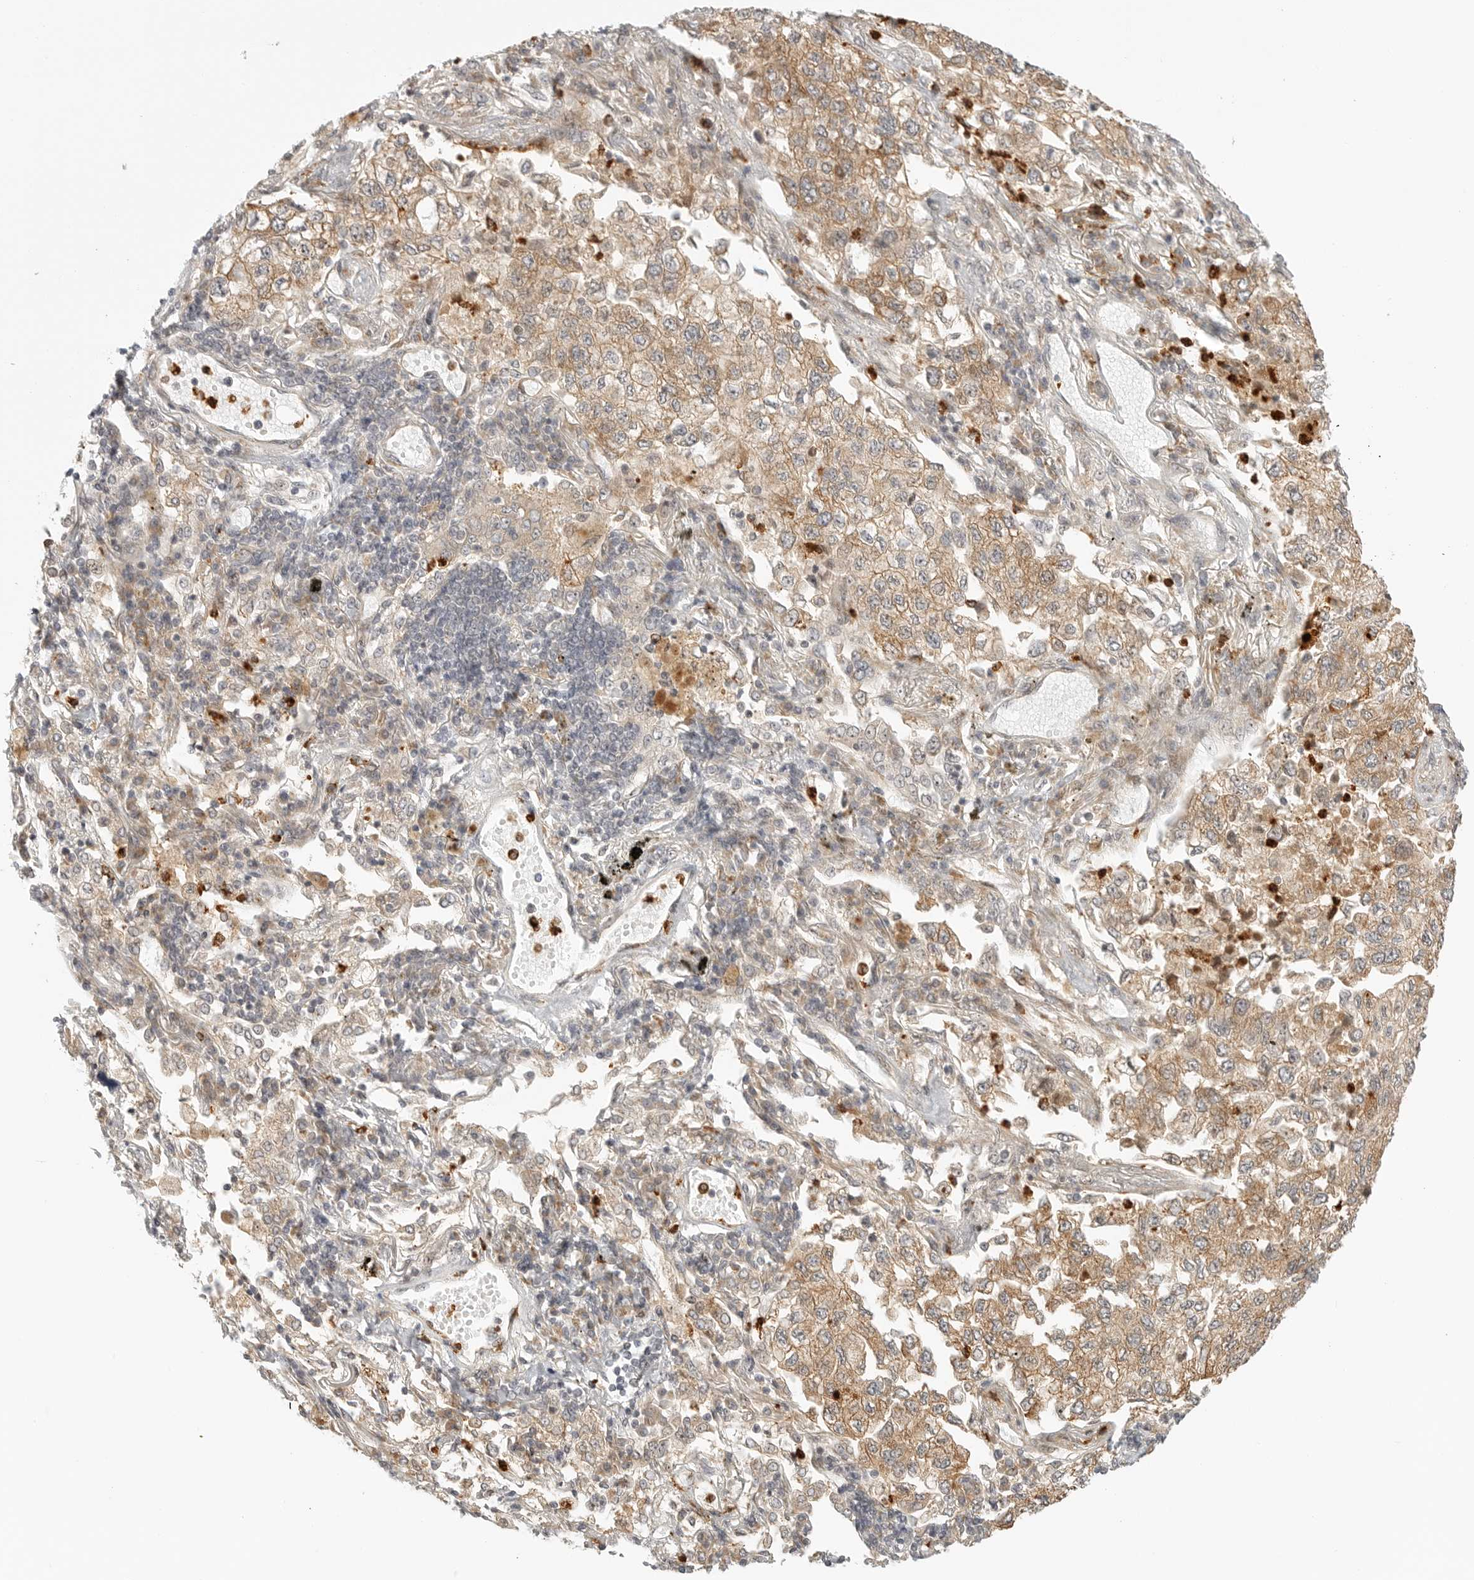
{"staining": {"intensity": "moderate", "quantity": ">75%", "location": "cytoplasmic/membranous"}, "tissue": "lung cancer", "cell_type": "Tumor cells", "image_type": "cancer", "snomed": [{"axis": "morphology", "description": "Adenocarcinoma, NOS"}, {"axis": "topography", "description": "Lung"}], "caption": "Protein analysis of lung cancer tissue shows moderate cytoplasmic/membranous staining in about >75% of tumor cells. (brown staining indicates protein expression, while blue staining denotes nuclei).", "gene": "DSCC1", "patient": {"sex": "male", "age": 63}}